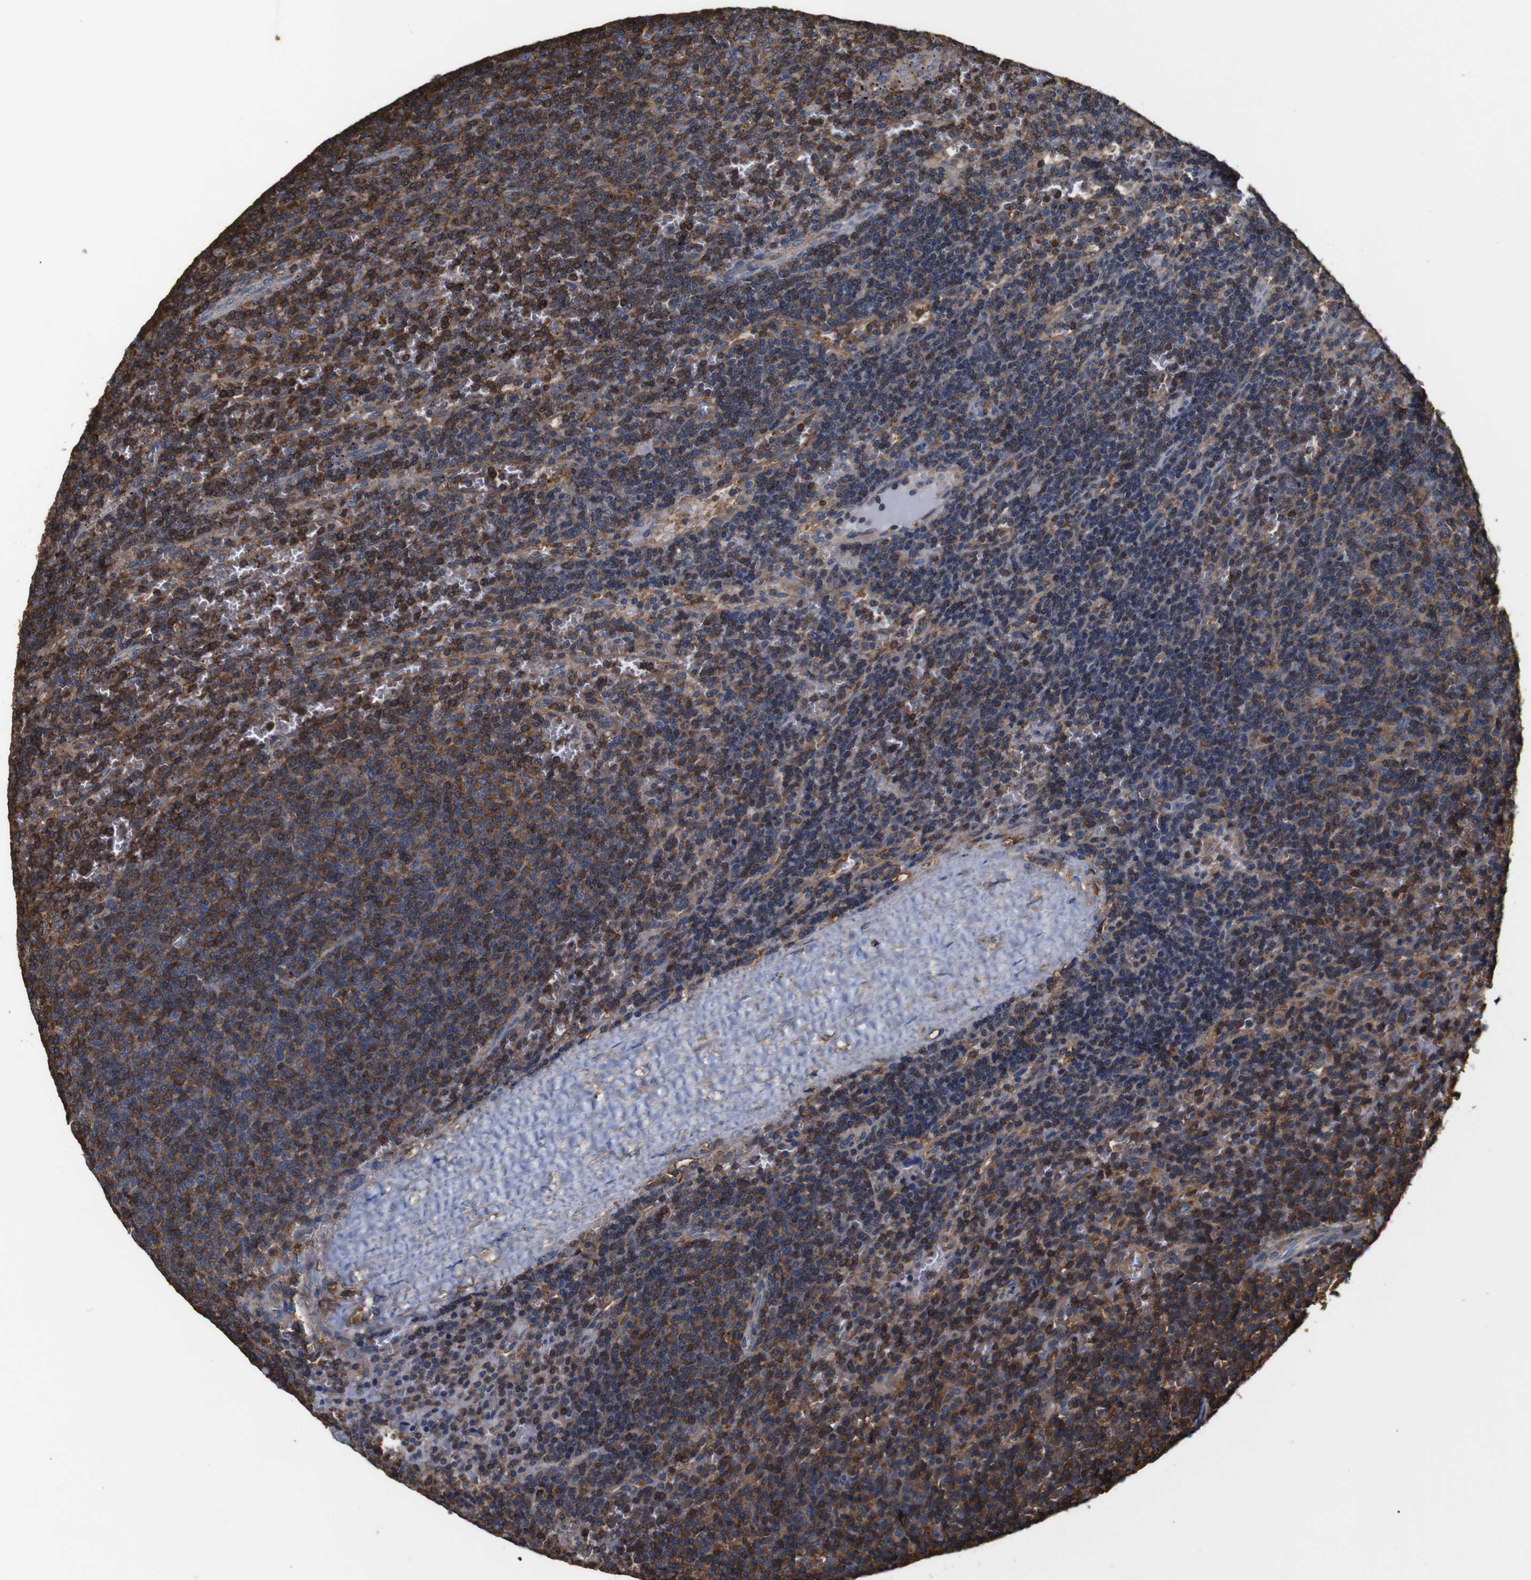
{"staining": {"intensity": "strong", "quantity": ">75%", "location": "cytoplasmic/membranous"}, "tissue": "lymphoma", "cell_type": "Tumor cells", "image_type": "cancer", "snomed": [{"axis": "morphology", "description": "Malignant lymphoma, non-Hodgkin's type, Low grade"}, {"axis": "topography", "description": "Spleen"}], "caption": "The micrograph reveals staining of lymphoma, revealing strong cytoplasmic/membranous protein positivity (brown color) within tumor cells.", "gene": "PI4KA", "patient": {"sex": "female", "age": 50}}